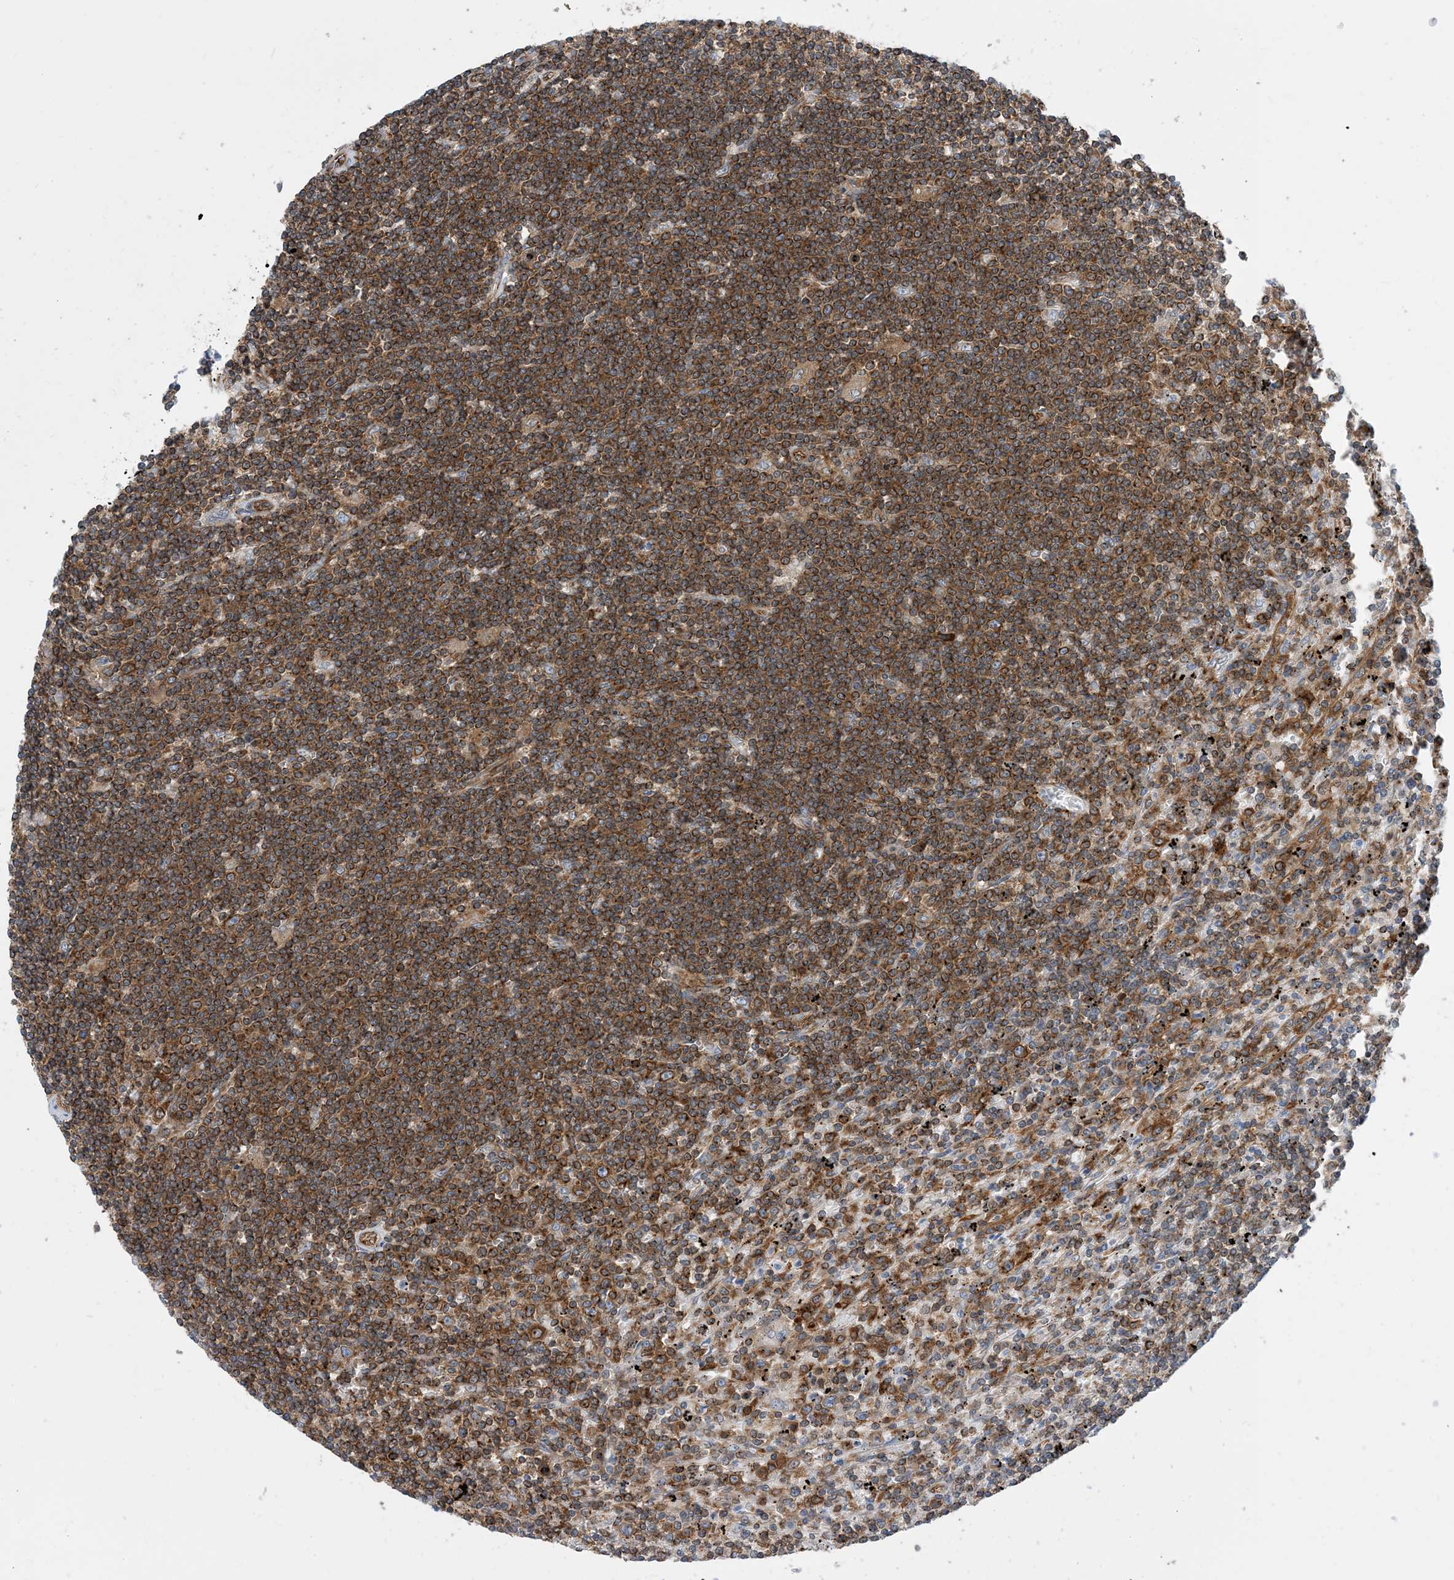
{"staining": {"intensity": "moderate", "quantity": ">75%", "location": "cytoplasmic/membranous"}, "tissue": "lymphoma", "cell_type": "Tumor cells", "image_type": "cancer", "snomed": [{"axis": "morphology", "description": "Malignant lymphoma, non-Hodgkin's type, Low grade"}, {"axis": "topography", "description": "Spleen"}], "caption": "Brown immunohistochemical staining in lymphoma reveals moderate cytoplasmic/membranous positivity in about >75% of tumor cells.", "gene": "DYNC1LI1", "patient": {"sex": "male", "age": 76}}